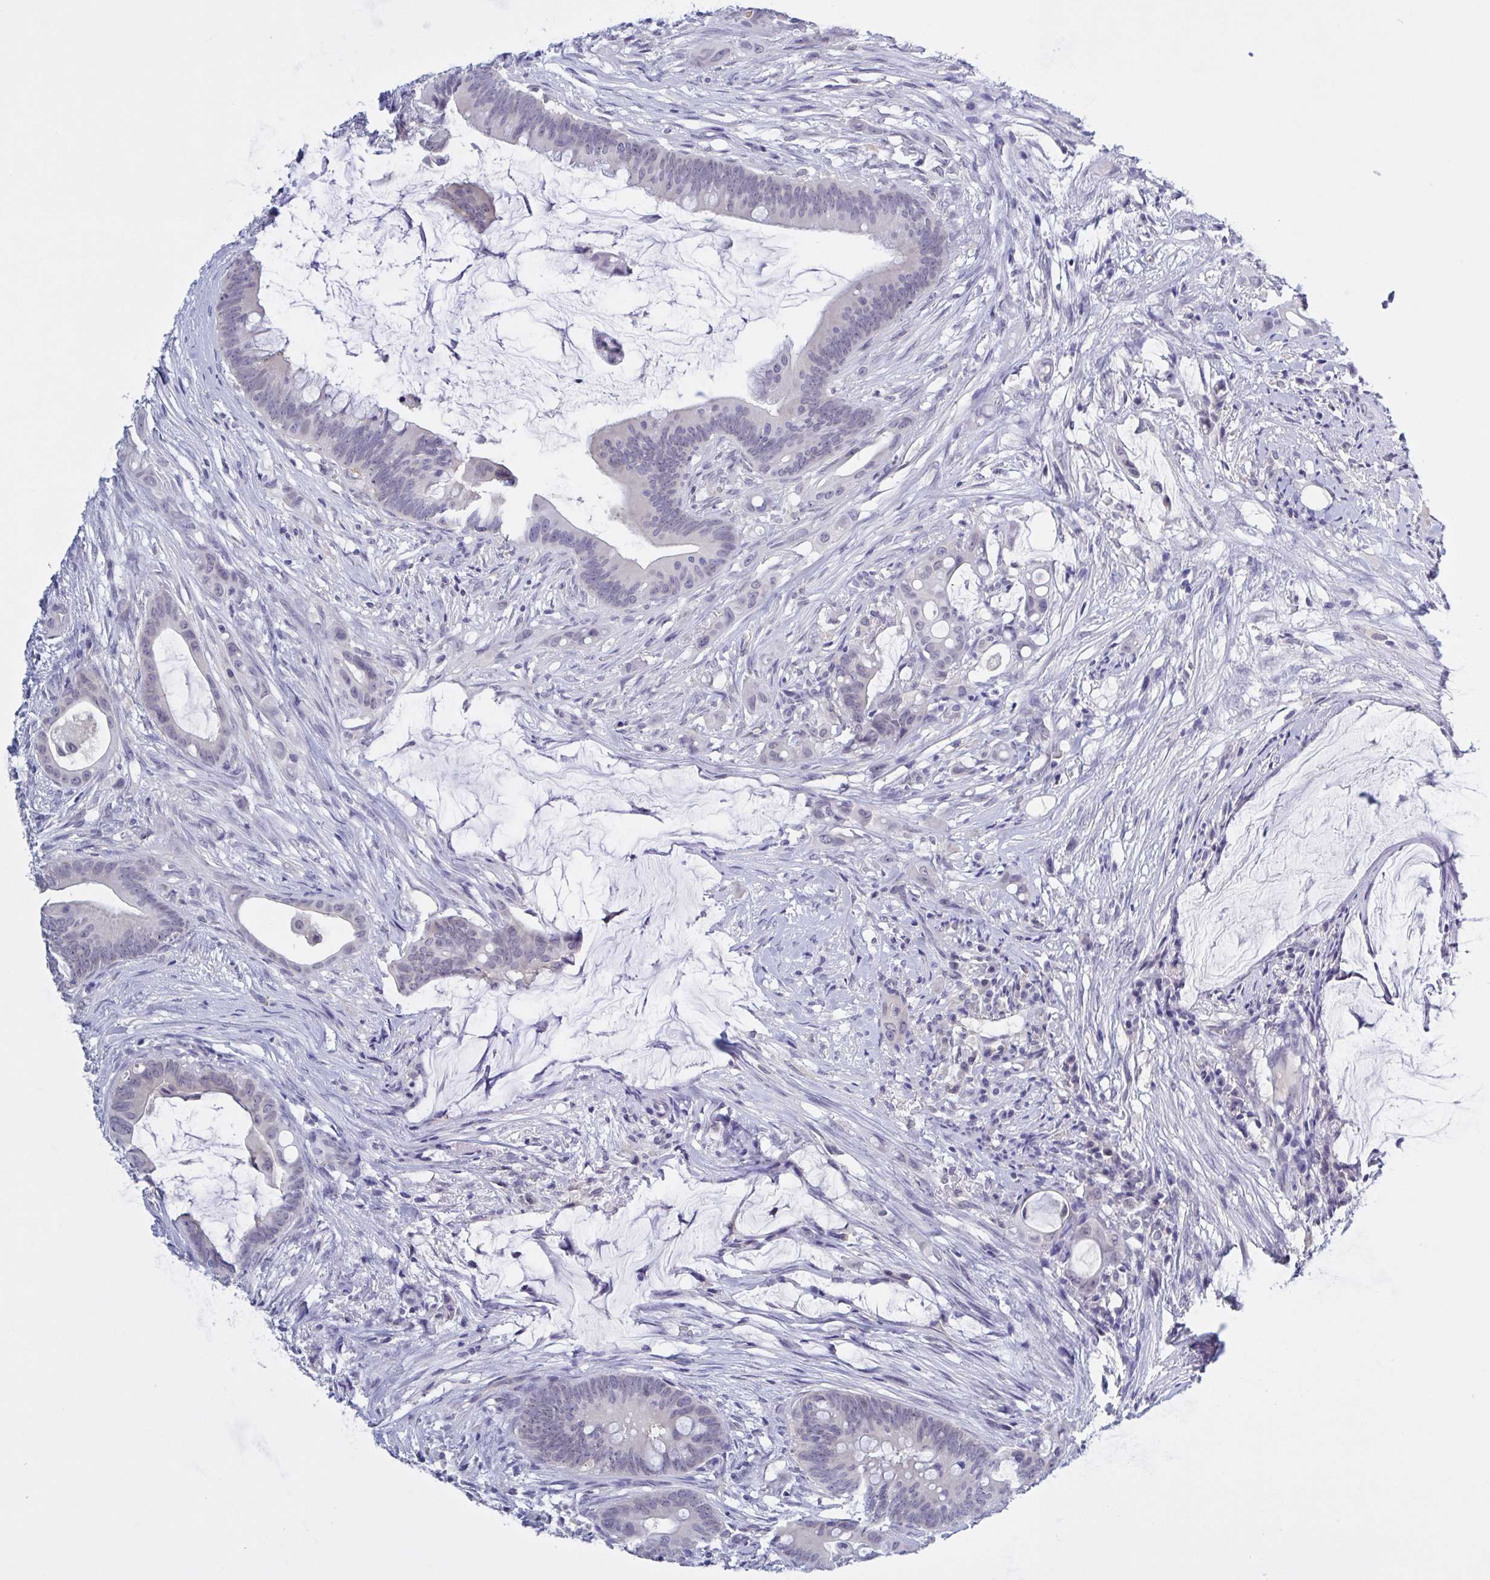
{"staining": {"intensity": "negative", "quantity": "none", "location": "none"}, "tissue": "colorectal cancer", "cell_type": "Tumor cells", "image_type": "cancer", "snomed": [{"axis": "morphology", "description": "Adenocarcinoma, NOS"}, {"axis": "topography", "description": "Colon"}], "caption": "Tumor cells are negative for brown protein staining in colorectal cancer.", "gene": "SERPINB13", "patient": {"sex": "male", "age": 62}}